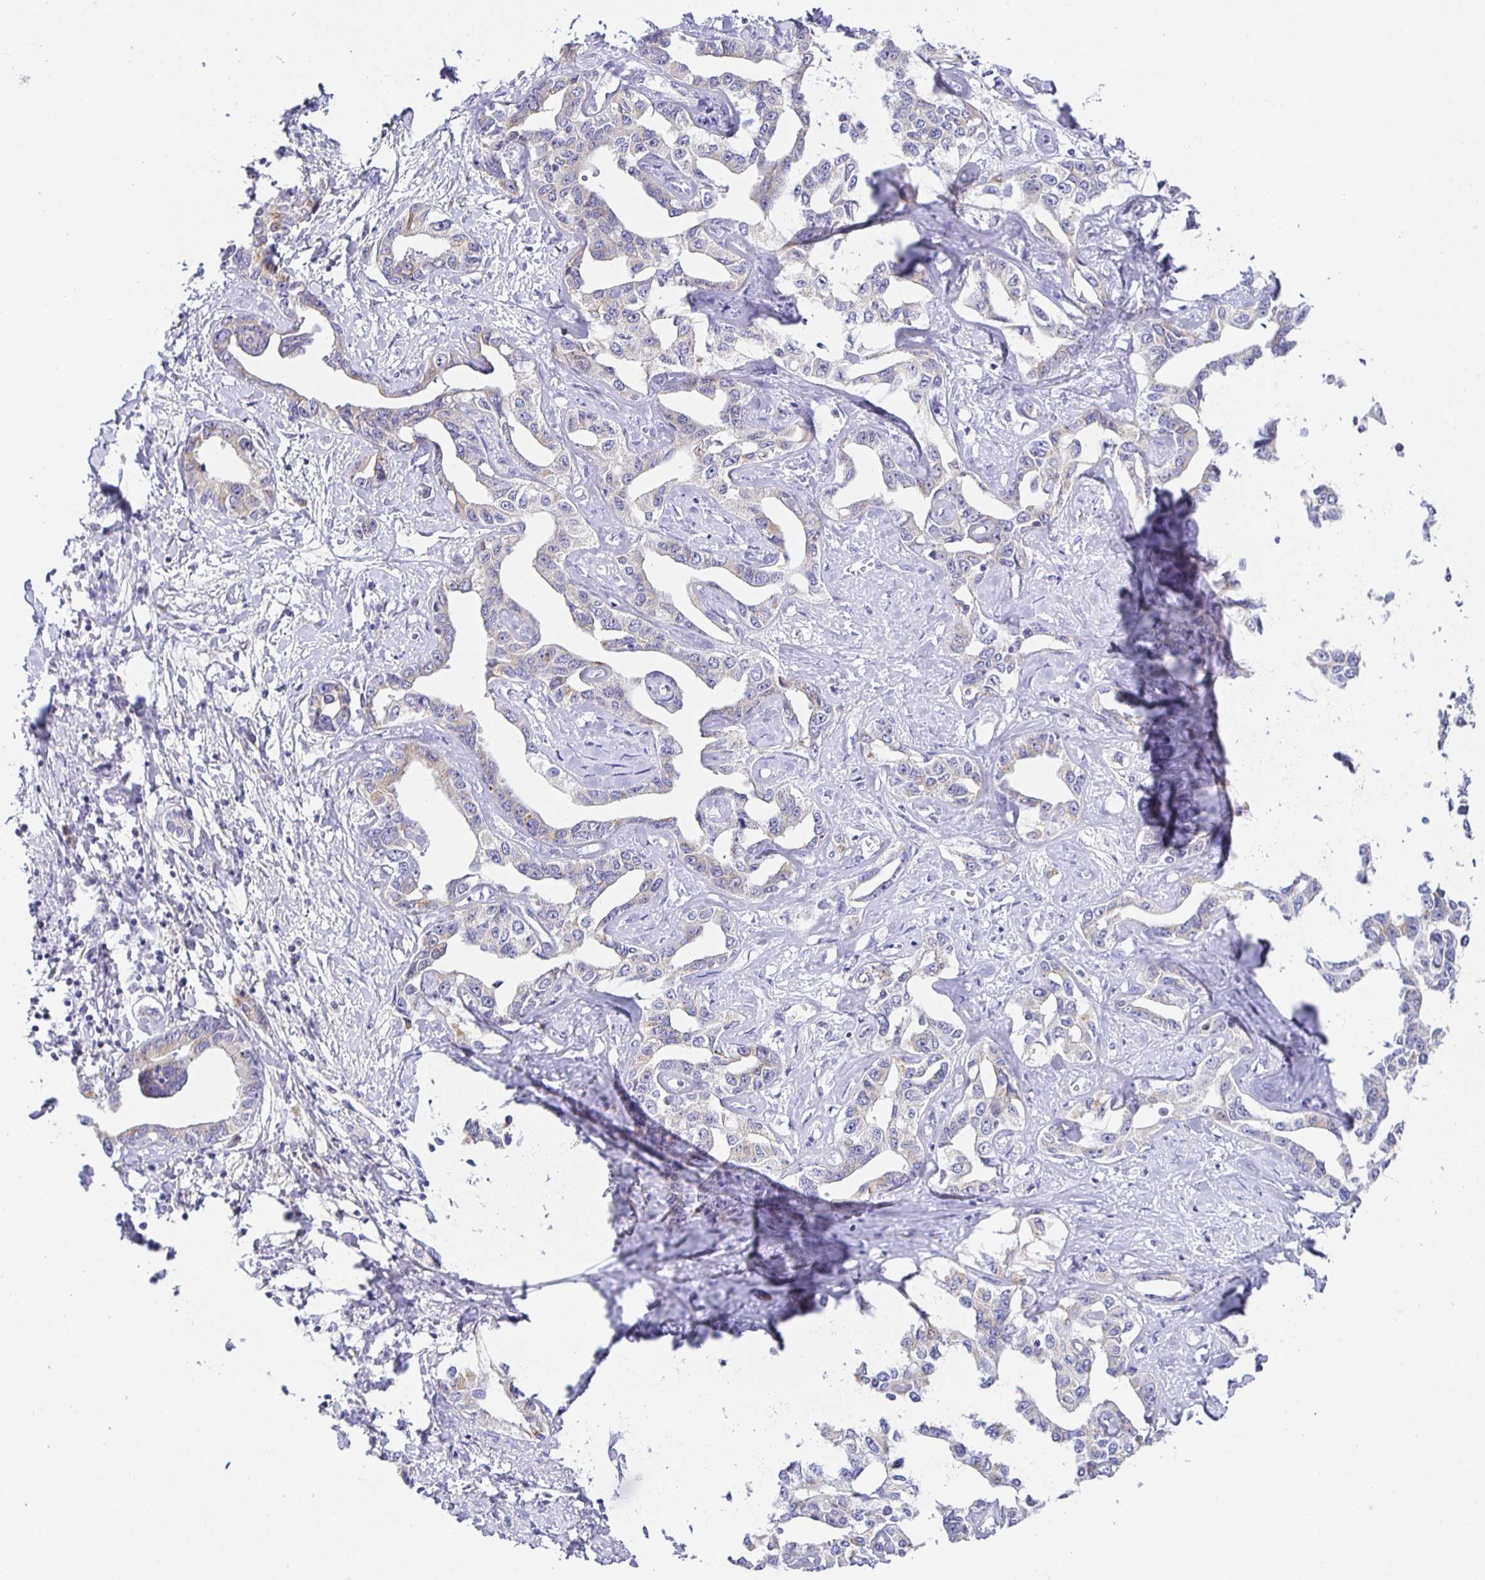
{"staining": {"intensity": "weak", "quantity": "<25%", "location": "cytoplasmic/membranous"}, "tissue": "liver cancer", "cell_type": "Tumor cells", "image_type": "cancer", "snomed": [{"axis": "morphology", "description": "Cholangiocarcinoma"}, {"axis": "topography", "description": "Liver"}], "caption": "This is an immunohistochemistry micrograph of human liver cancer (cholangiocarcinoma). There is no staining in tumor cells.", "gene": "OPALIN", "patient": {"sex": "male", "age": 59}}